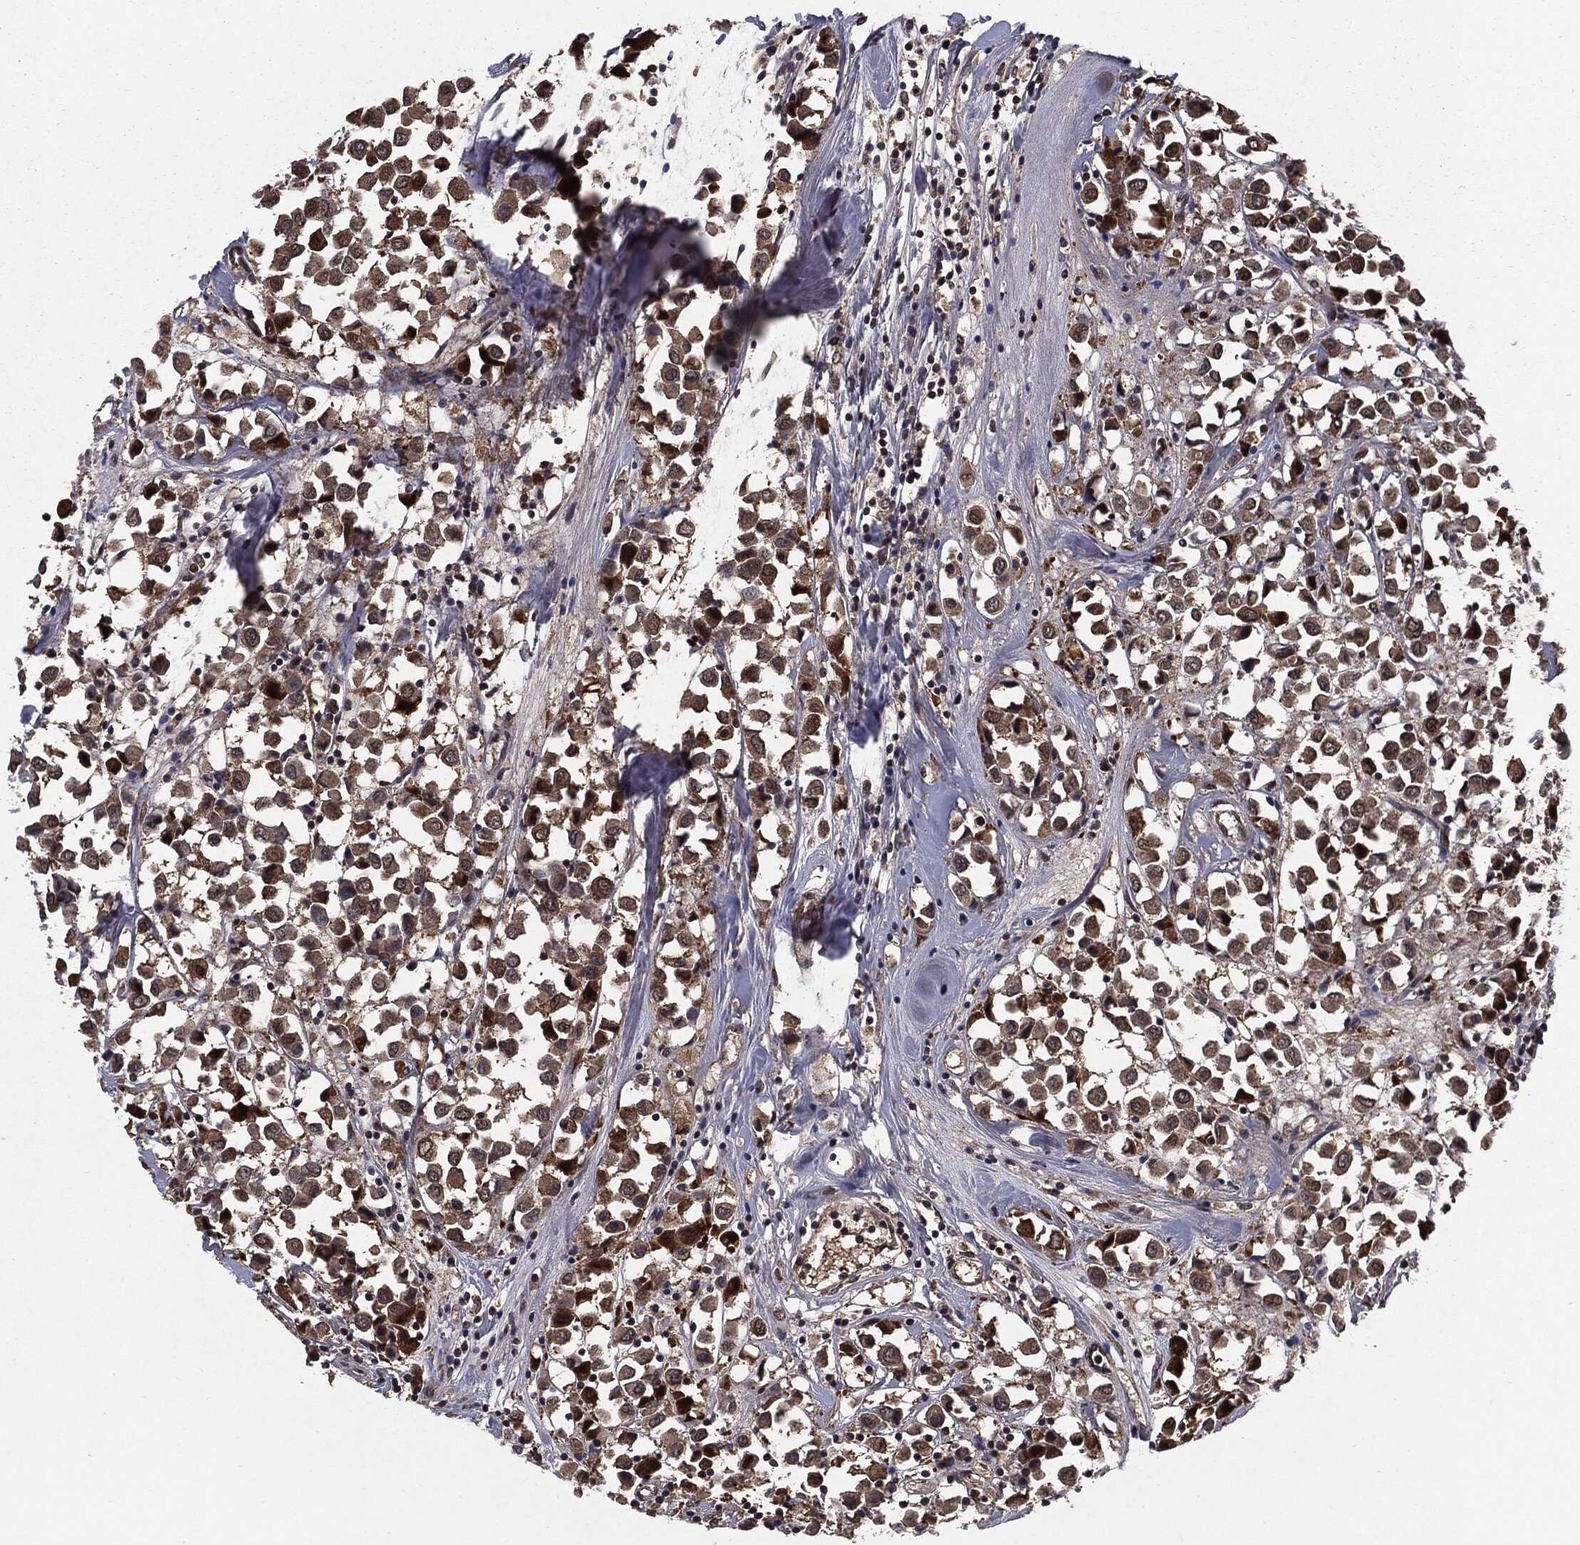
{"staining": {"intensity": "moderate", "quantity": ">75%", "location": "cytoplasmic/membranous"}, "tissue": "breast cancer", "cell_type": "Tumor cells", "image_type": "cancer", "snomed": [{"axis": "morphology", "description": "Duct carcinoma"}, {"axis": "topography", "description": "Breast"}], "caption": "Breast cancer (infiltrating ductal carcinoma) tissue demonstrates moderate cytoplasmic/membranous positivity in about >75% of tumor cells, visualized by immunohistochemistry. Ihc stains the protein in brown and the nuclei are stained blue.", "gene": "PTPA", "patient": {"sex": "female", "age": 61}}